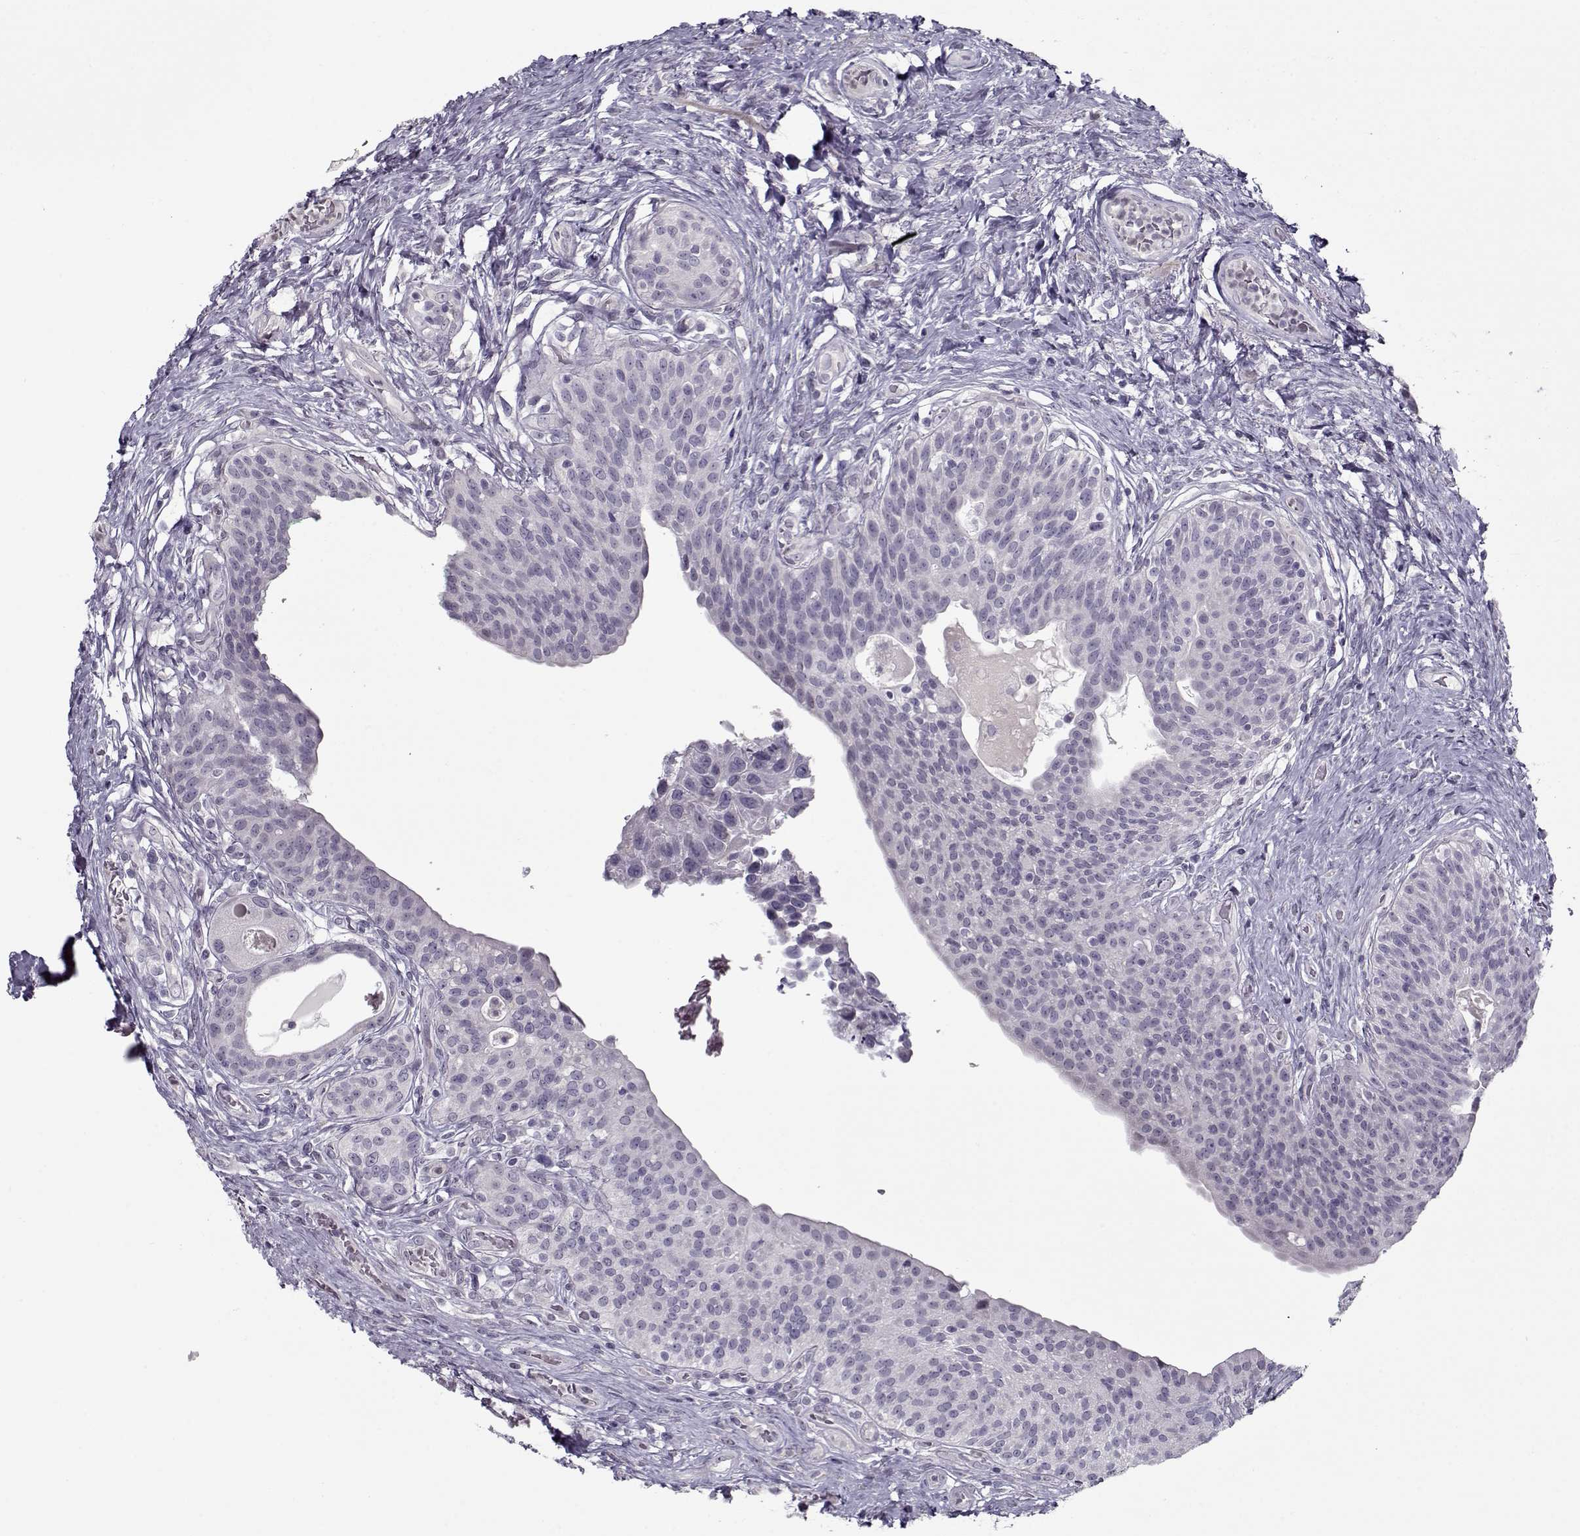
{"staining": {"intensity": "negative", "quantity": "none", "location": "none"}, "tissue": "urothelial cancer", "cell_type": "Tumor cells", "image_type": "cancer", "snomed": [{"axis": "morphology", "description": "Urothelial carcinoma, High grade"}, {"axis": "topography", "description": "Urinary bladder"}], "caption": "IHC image of neoplastic tissue: human urothelial cancer stained with DAB exhibits no significant protein staining in tumor cells. (DAB immunohistochemistry (IHC), high magnification).", "gene": "CIBAR1", "patient": {"sex": "male", "age": 79}}